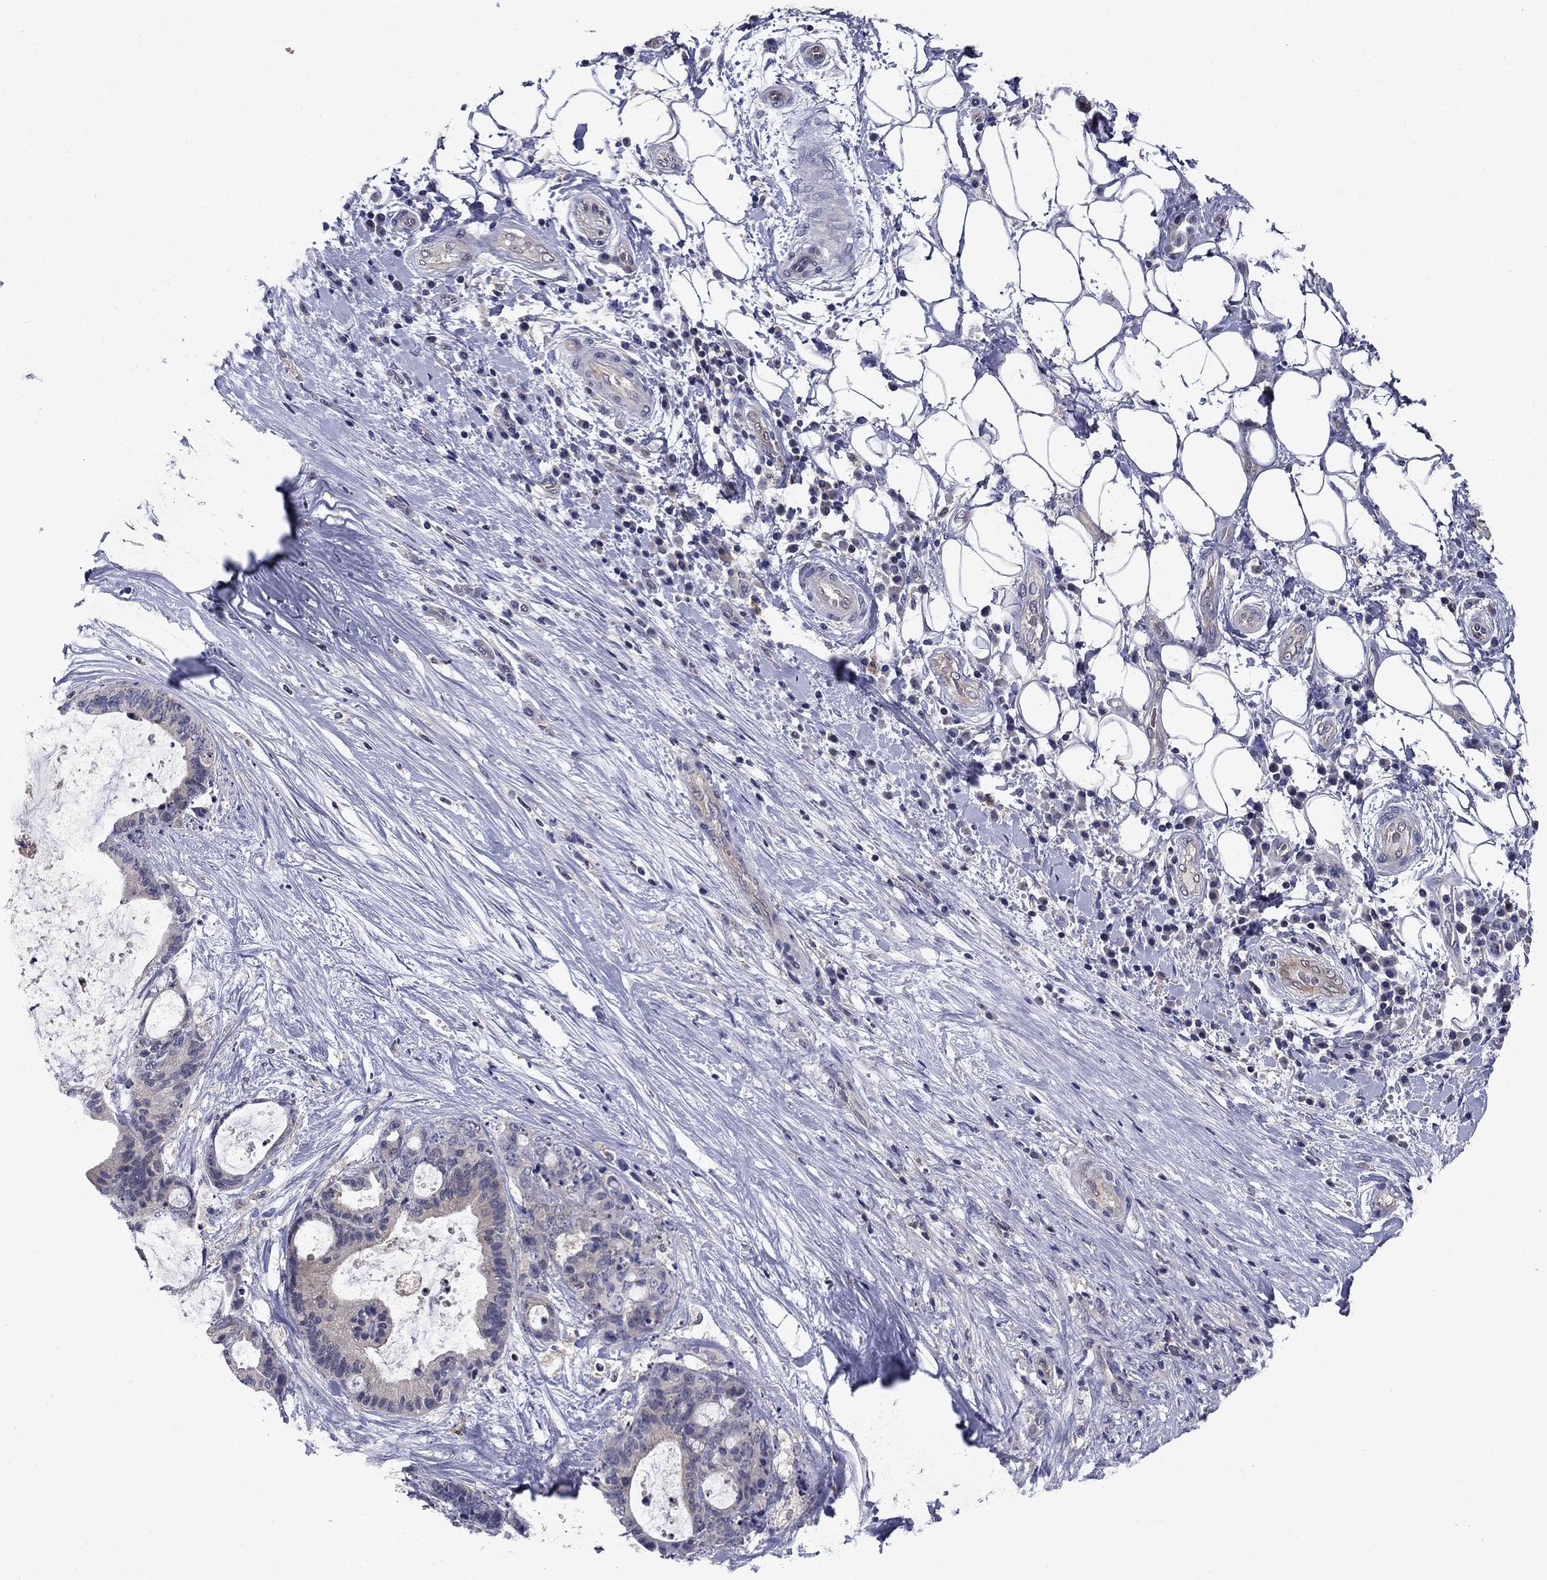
{"staining": {"intensity": "negative", "quantity": "none", "location": "none"}, "tissue": "liver cancer", "cell_type": "Tumor cells", "image_type": "cancer", "snomed": [{"axis": "morphology", "description": "Cholangiocarcinoma"}, {"axis": "topography", "description": "Liver"}], "caption": "This is a micrograph of IHC staining of liver cholangiocarcinoma, which shows no expression in tumor cells.", "gene": "GLTP", "patient": {"sex": "female", "age": 73}}